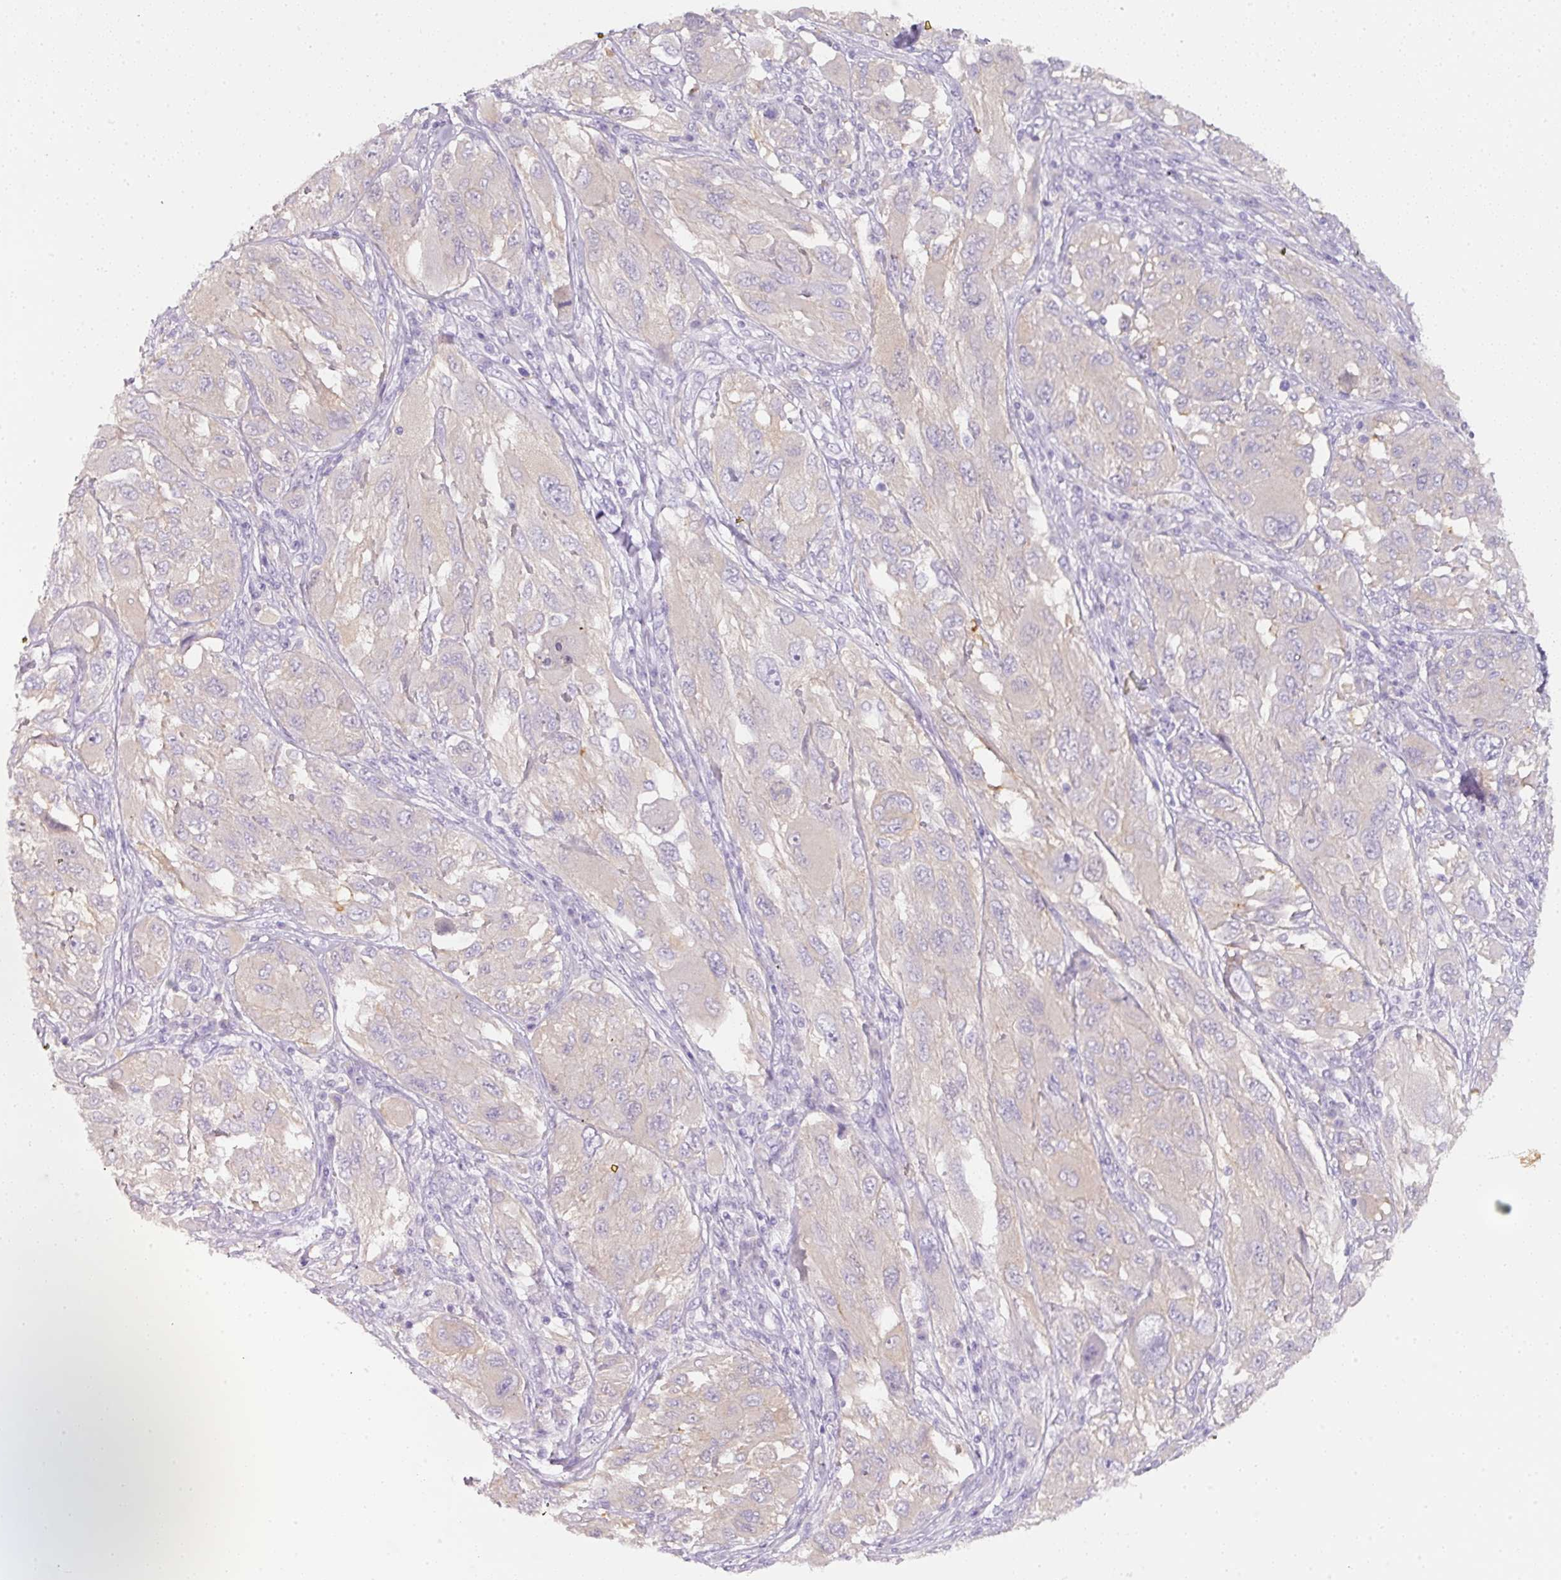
{"staining": {"intensity": "negative", "quantity": "none", "location": "none"}, "tissue": "melanoma", "cell_type": "Tumor cells", "image_type": "cancer", "snomed": [{"axis": "morphology", "description": "Malignant melanoma, NOS"}, {"axis": "topography", "description": "Skin"}], "caption": "This is an IHC micrograph of human malignant melanoma. There is no positivity in tumor cells.", "gene": "SLC2A2", "patient": {"sex": "female", "age": 91}}